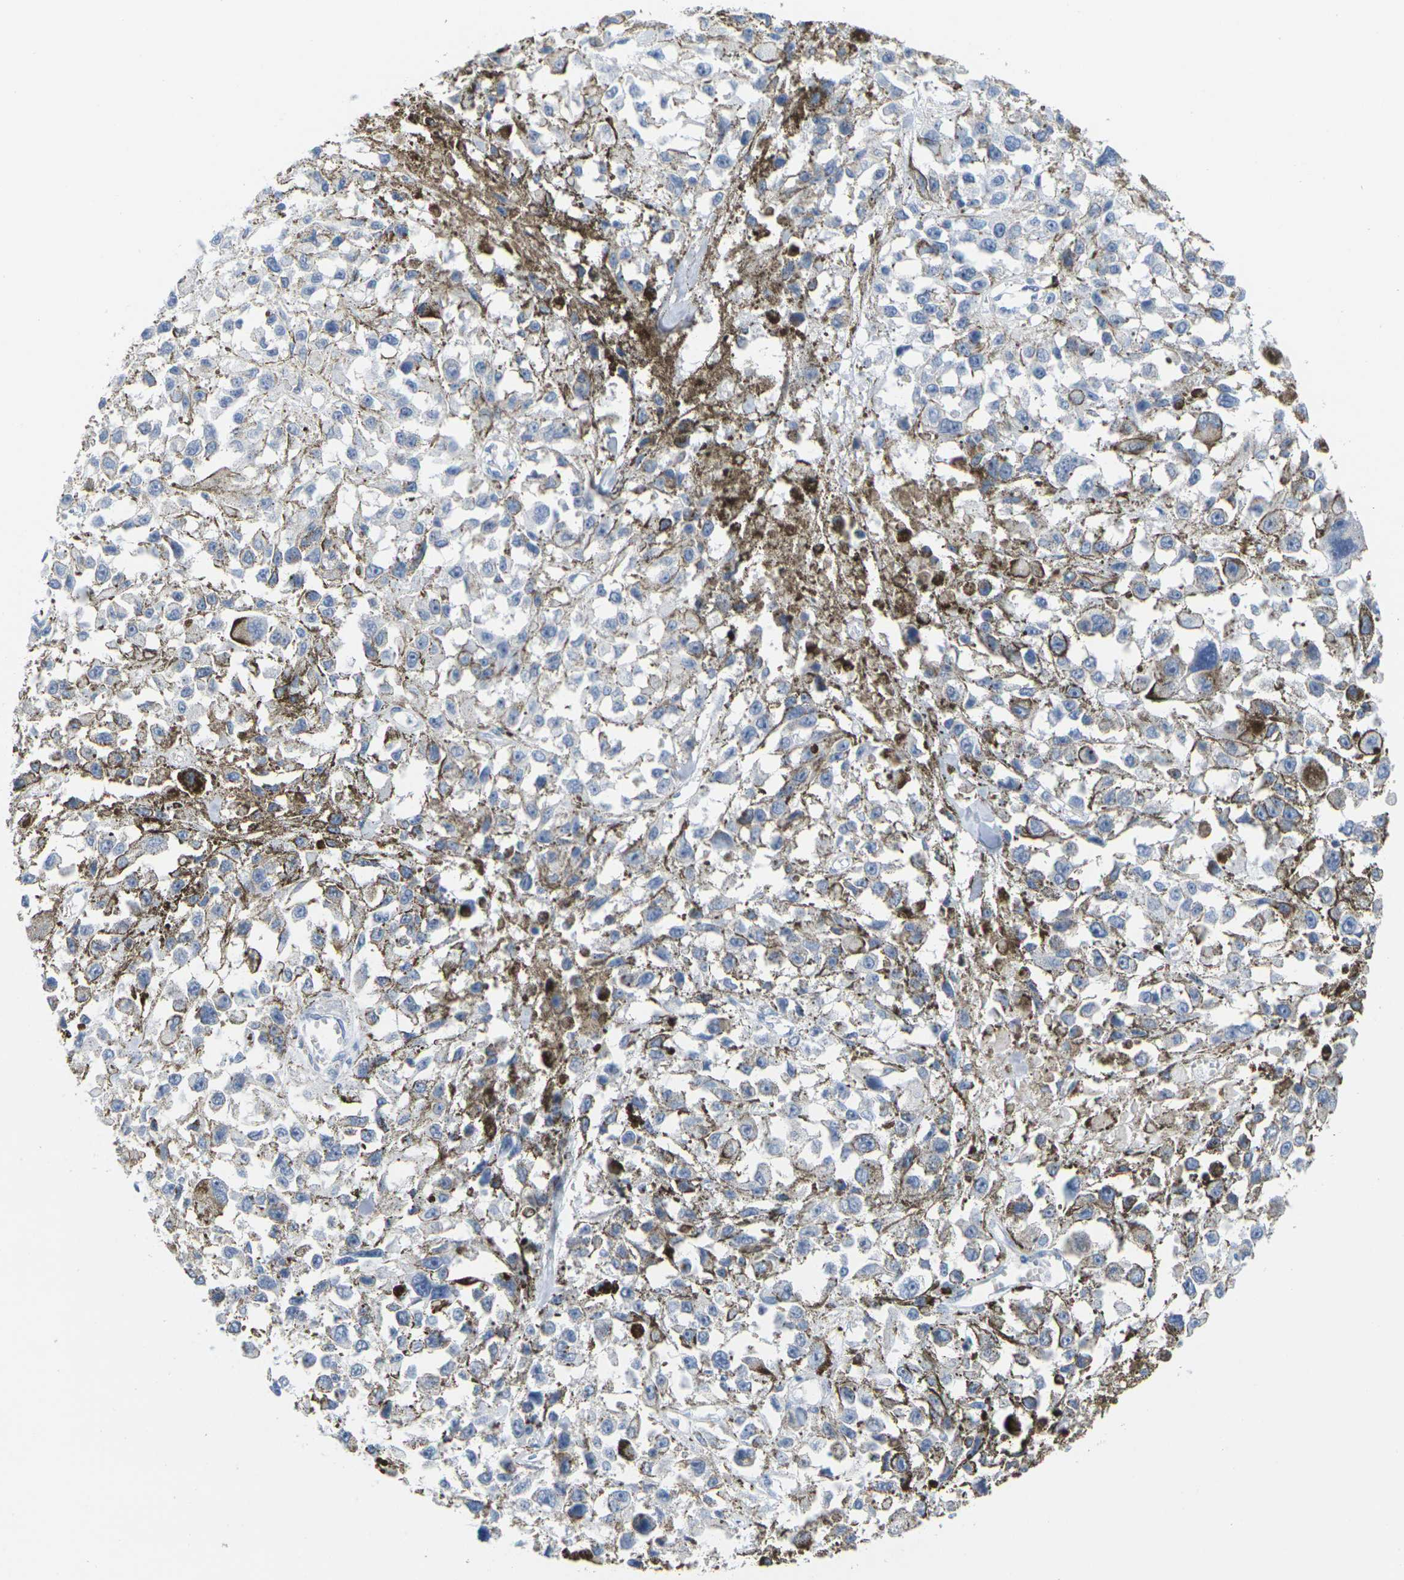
{"staining": {"intensity": "negative", "quantity": "none", "location": "none"}, "tissue": "melanoma", "cell_type": "Tumor cells", "image_type": "cancer", "snomed": [{"axis": "morphology", "description": "Malignant melanoma, Metastatic site"}, {"axis": "topography", "description": "Lymph node"}], "caption": "A high-resolution photomicrograph shows immunohistochemistry staining of melanoma, which displays no significant positivity in tumor cells.", "gene": "CNN1", "patient": {"sex": "male", "age": 59}}